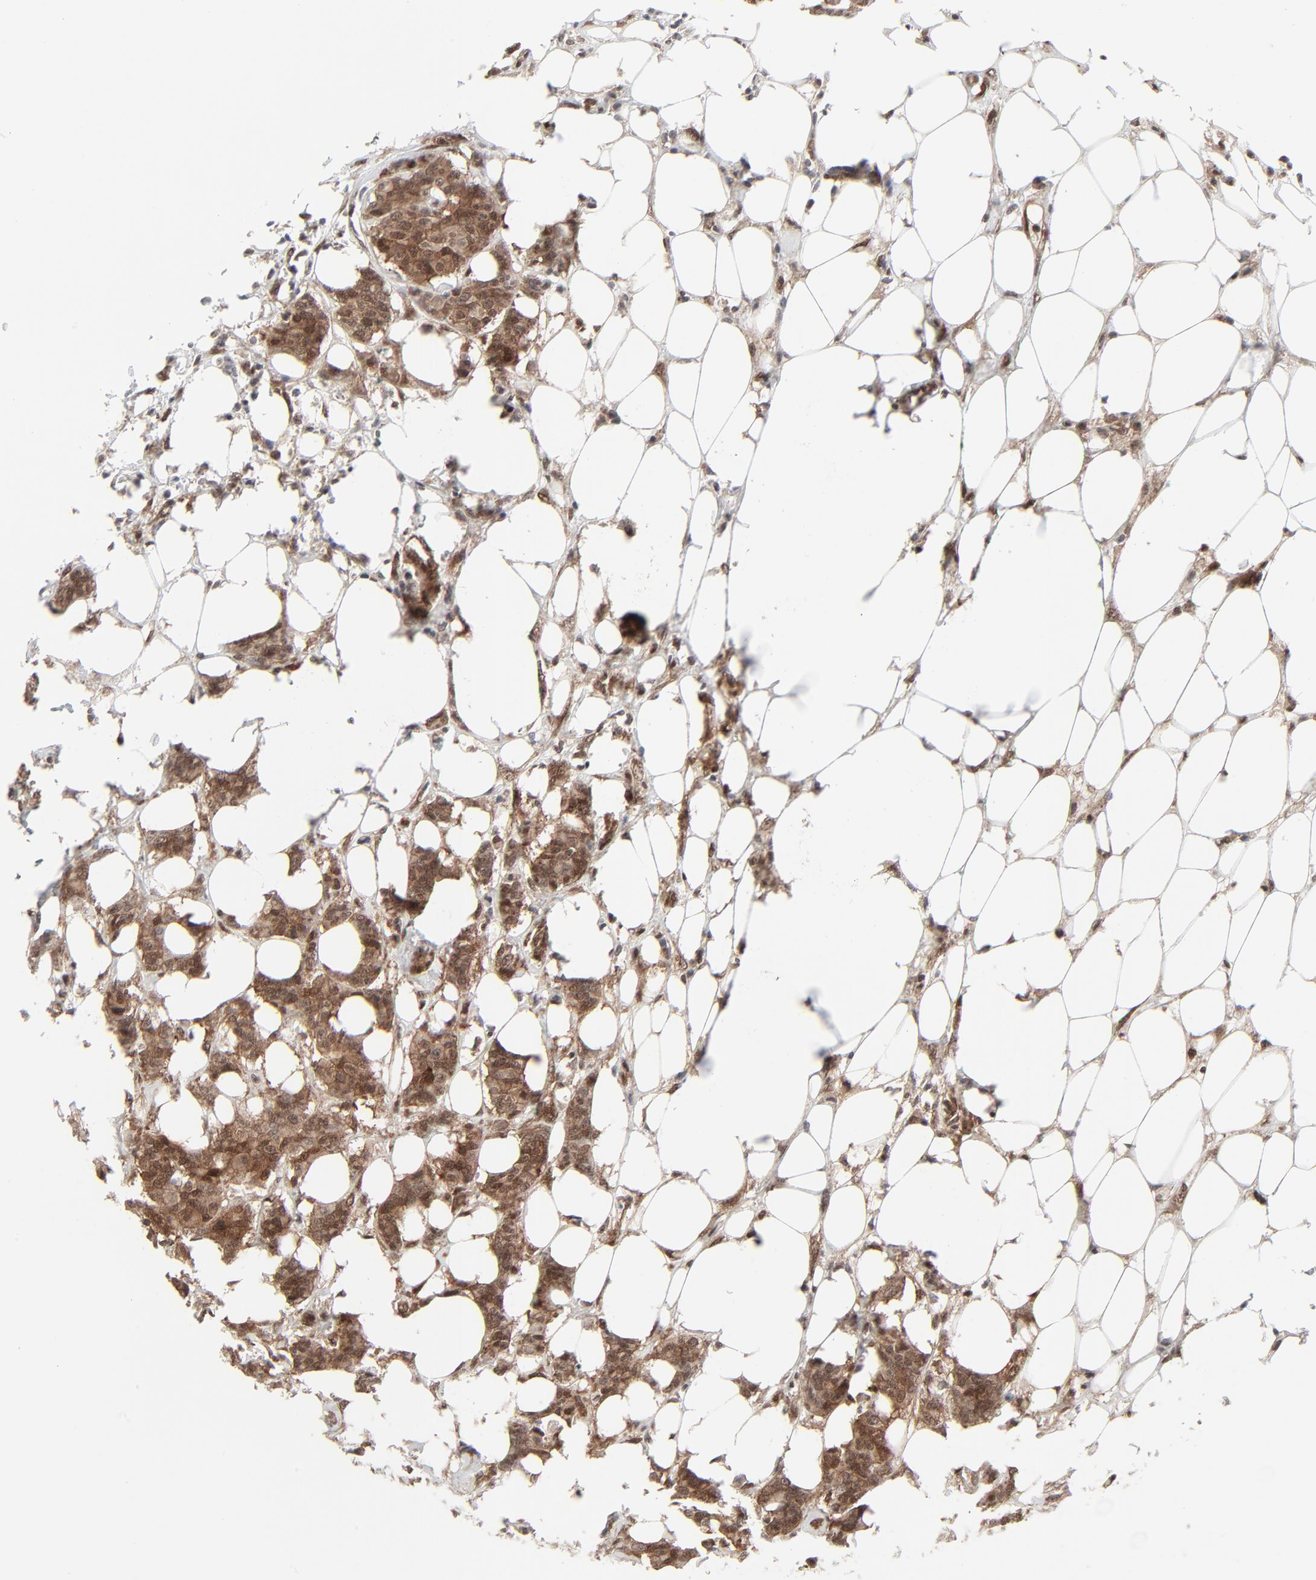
{"staining": {"intensity": "strong", "quantity": ">75%", "location": "cytoplasmic/membranous,nuclear"}, "tissue": "breast cancer", "cell_type": "Tumor cells", "image_type": "cancer", "snomed": [{"axis": "morphology", "description": "Duct carcinoma"}, {"axis": "topography", "description": "Breast"}], "caption": "A photomicrograph of human intraductal carcinoma (breast) stained for a protein reveals strong cytoplasmic/membranous and nuclear brown staining in tumor cells.", "gene": "AKT1", "patient": {"sex": "female", "age": 40}}